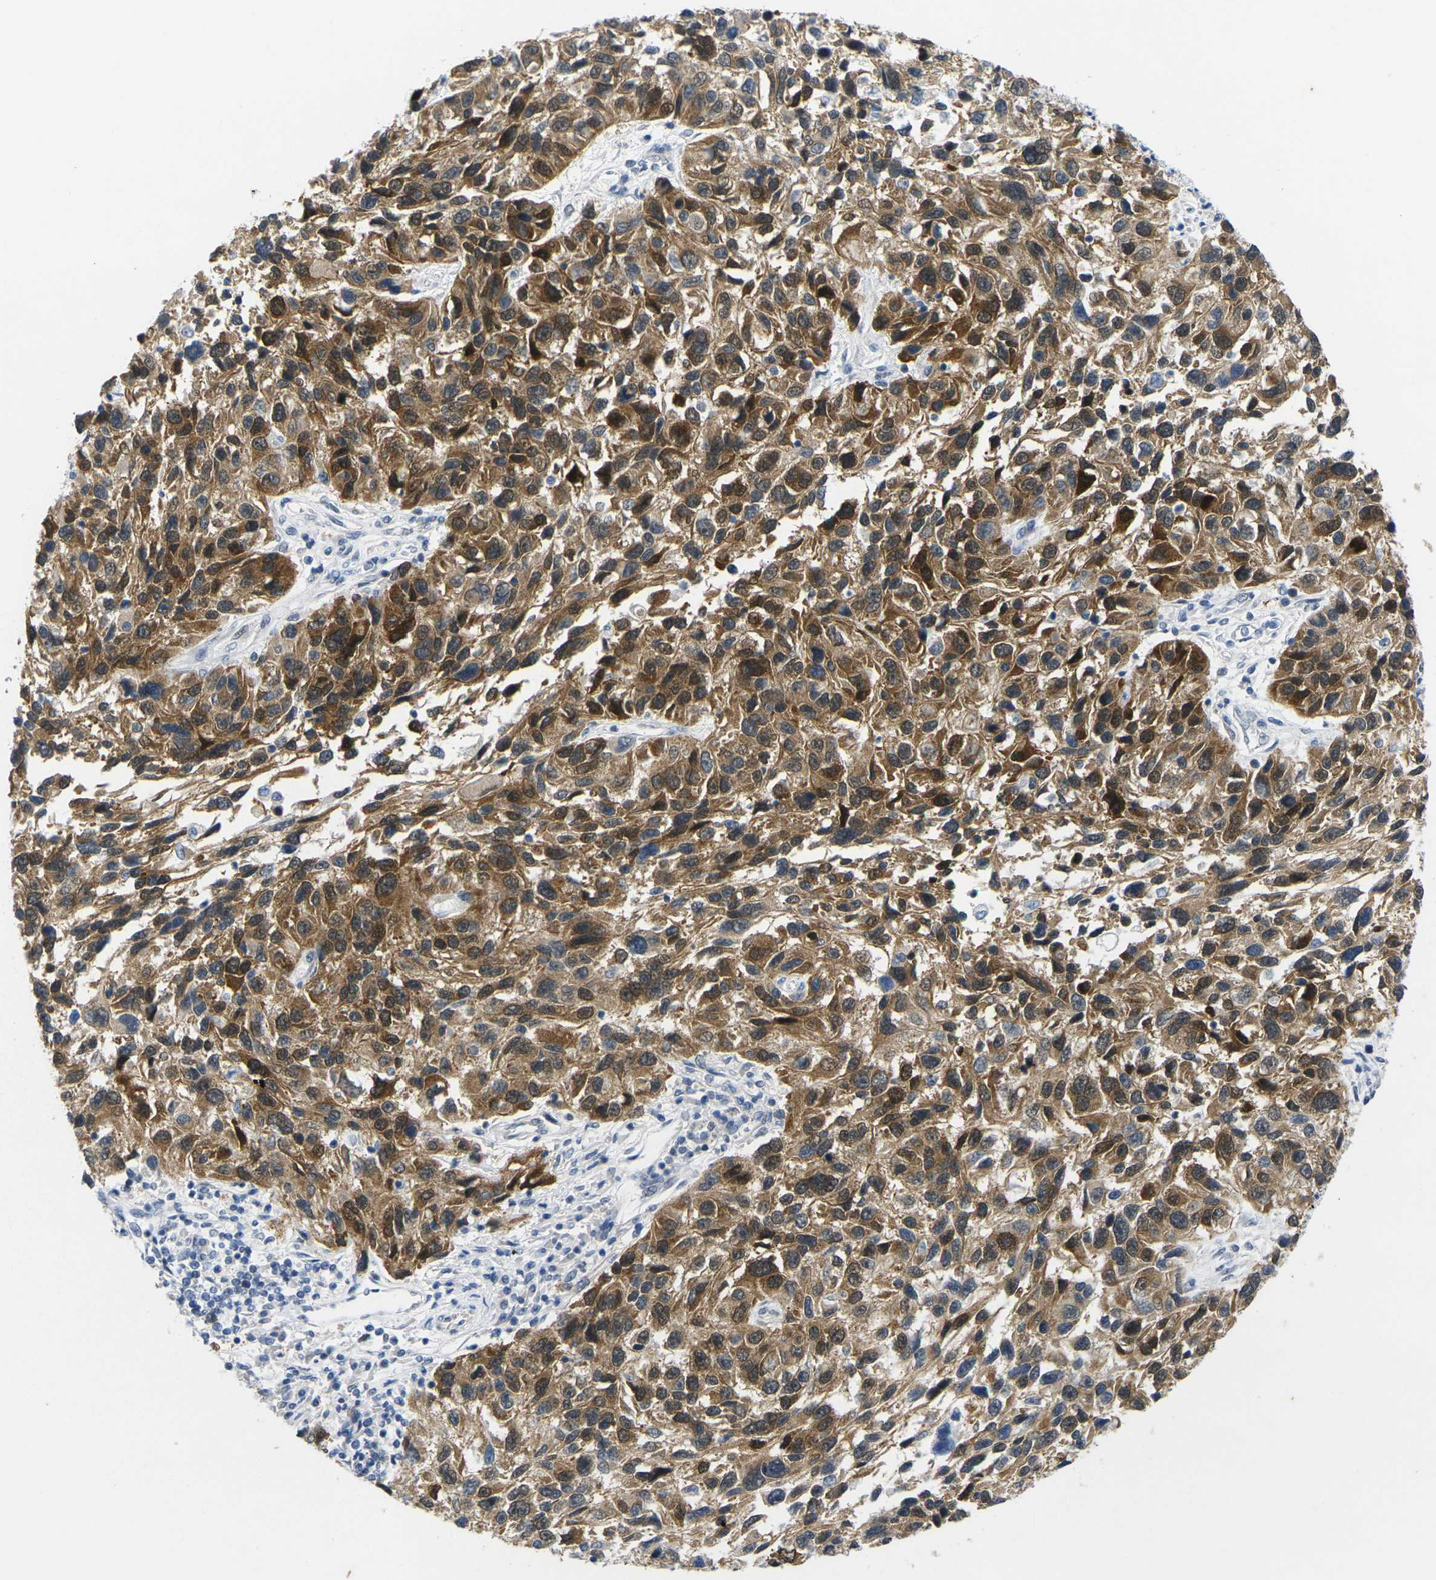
{"staining": {"intensity": "moderate", "quantity": ">75%", "location": "cytoplasmic/membranous,nuclear"}, "tissue": "melanoma", "cell_type": "Tumor cells", "image_type": "cancer", "snomed": [{"axis": "morphology", "description": "Malignant melanoma, NOS"}, {"axis": "topography", "description": "Skin"}], "caption": "Melanoma tissue shows moderate cytoplasmic/membranous and nuclear staining in approximately >75% of tumor cells", "gene": "CDK2", "patient": {"sex": "male", "age": 53}}